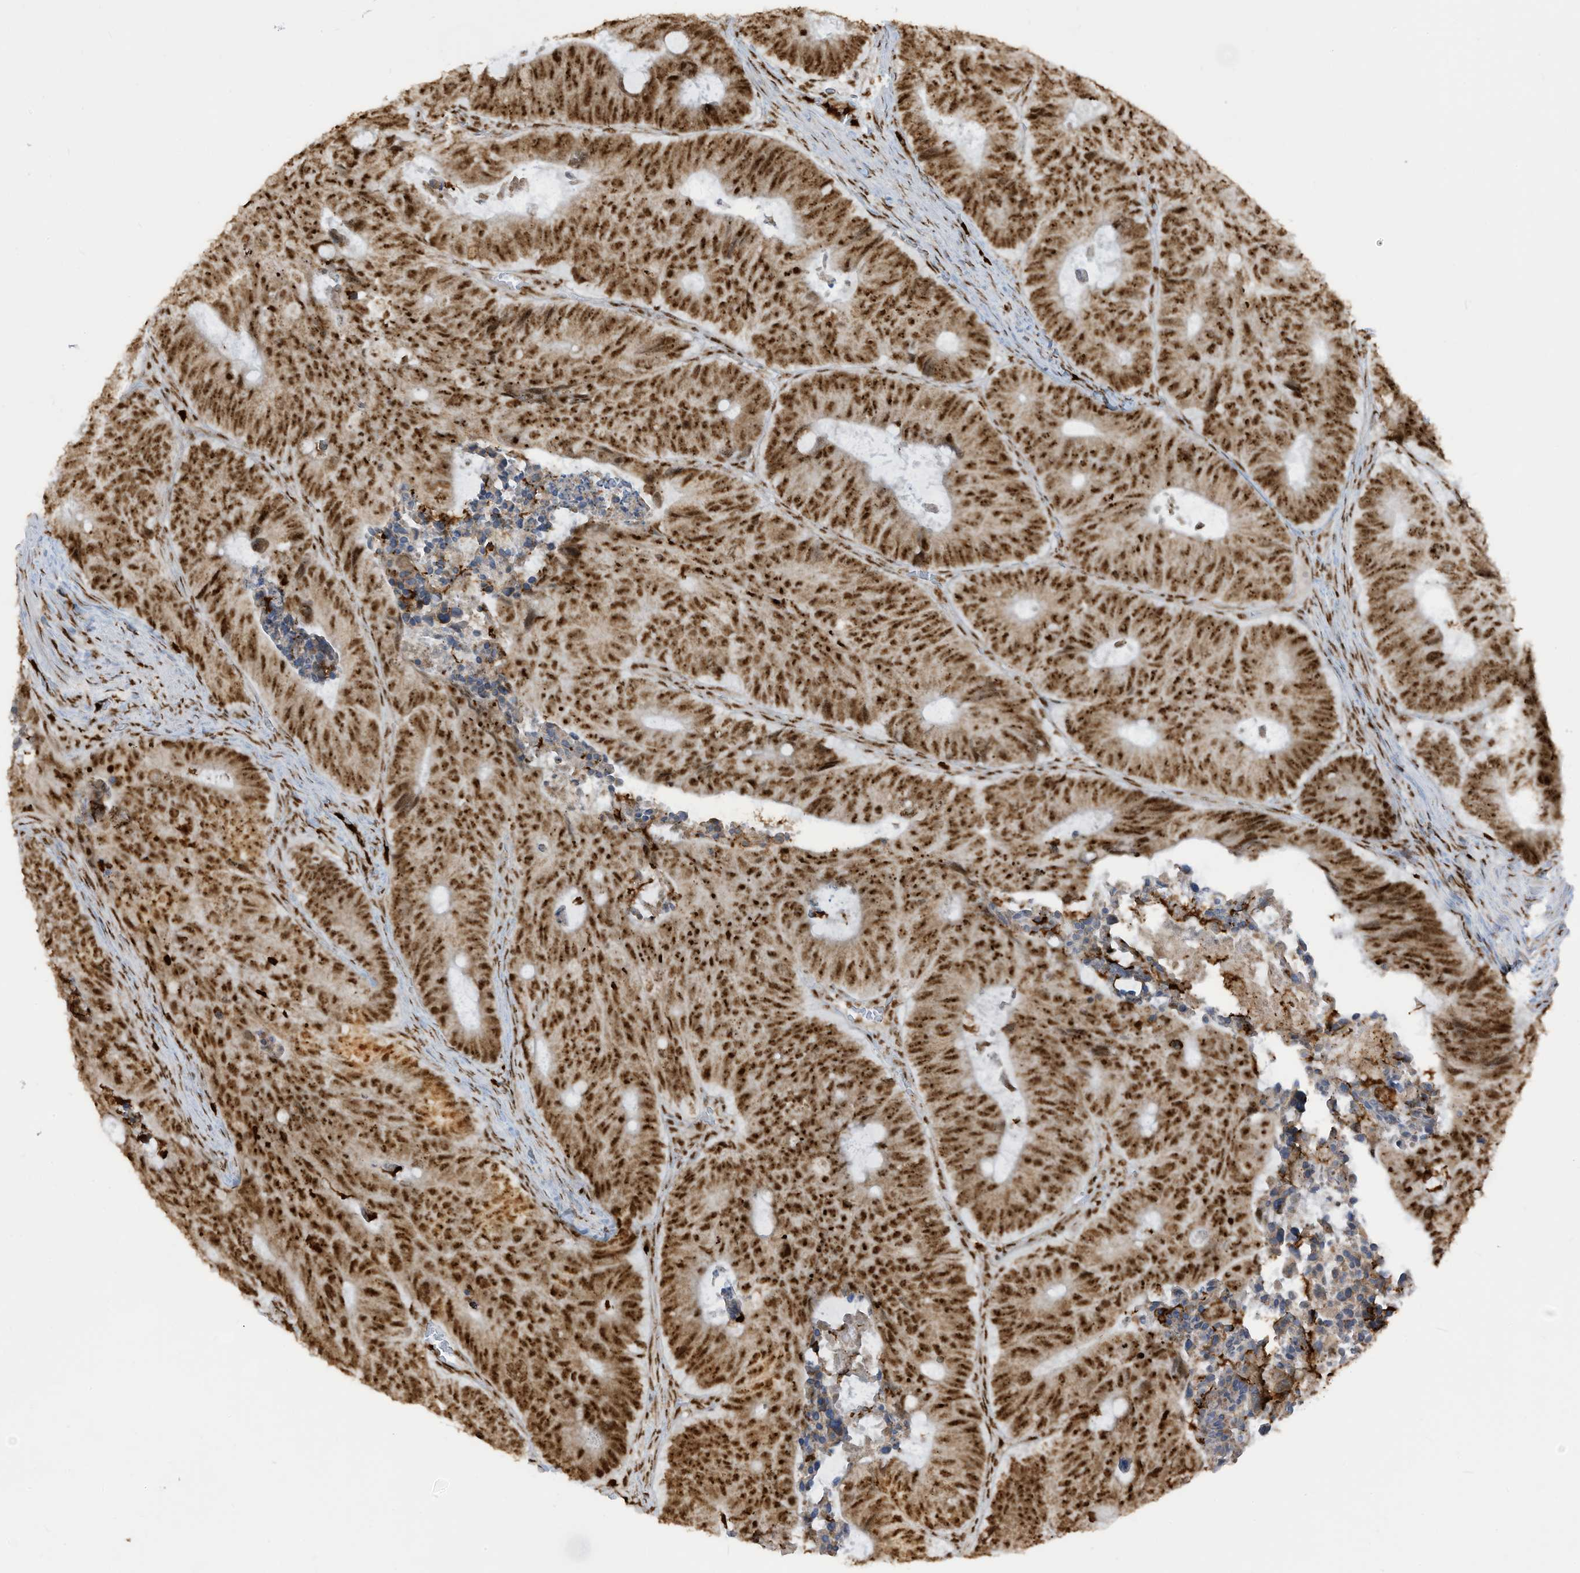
{"staining": {"intensity": "strong", "quantity": ">75%", "location": "cytoplasmic/membranous,nuclear"}, "tissue": "colorectal cancer", "cell_type": "Tumor cells", "image_type": "cancer", "snomed": [{"axis": "morphology", "description": "Adenocarcinoma, NOS"}, {"axis": "topography", "description": "Colon"}], "caption": "Protein expression analysis of human colorectal cancer reveals strong cytoplasmic/membranous and nuclear staining in about >75% of tumor cells.", "gene": "LBH", "patient": {"sex": "male", "age": 87}}